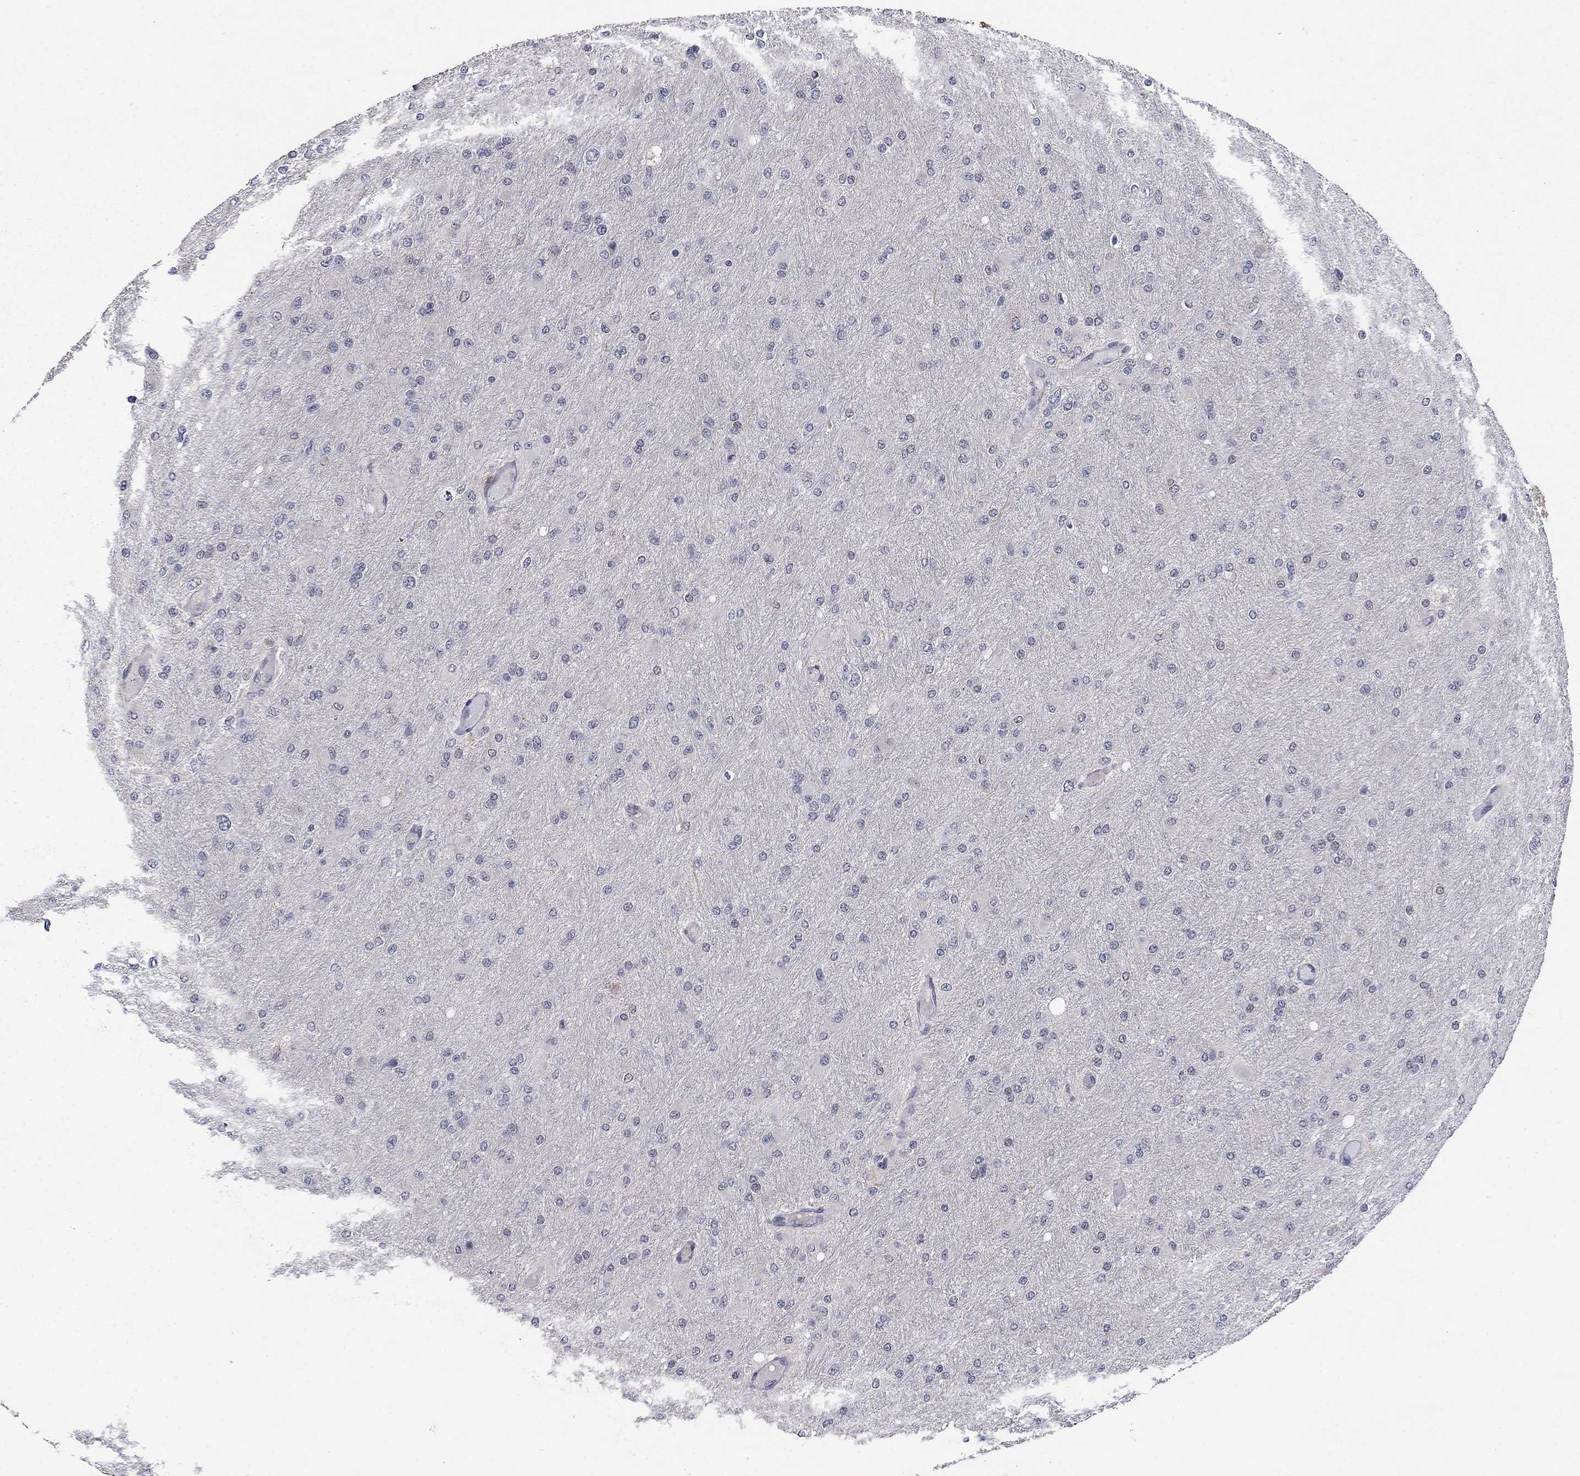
{"staining": {"intensity": "negative", "quantity": "none", "location": "none"}, "tissue": "glioma", "cell_type": "Tumor cells", "image_type": "cancer", "snomed": [{"axis": "morphology", "description": "Glioma, malignant, High grade"}, {"axis": "topography", "description": "Cerebral cortex"}], "caption": "Immunohistochemistry histopathology image of human glioma stained for a protein (brown), which demonstrates no expression in tumor cells.", "gene": "GRIA3", "patient": {"sex": "female", "age": 36}}